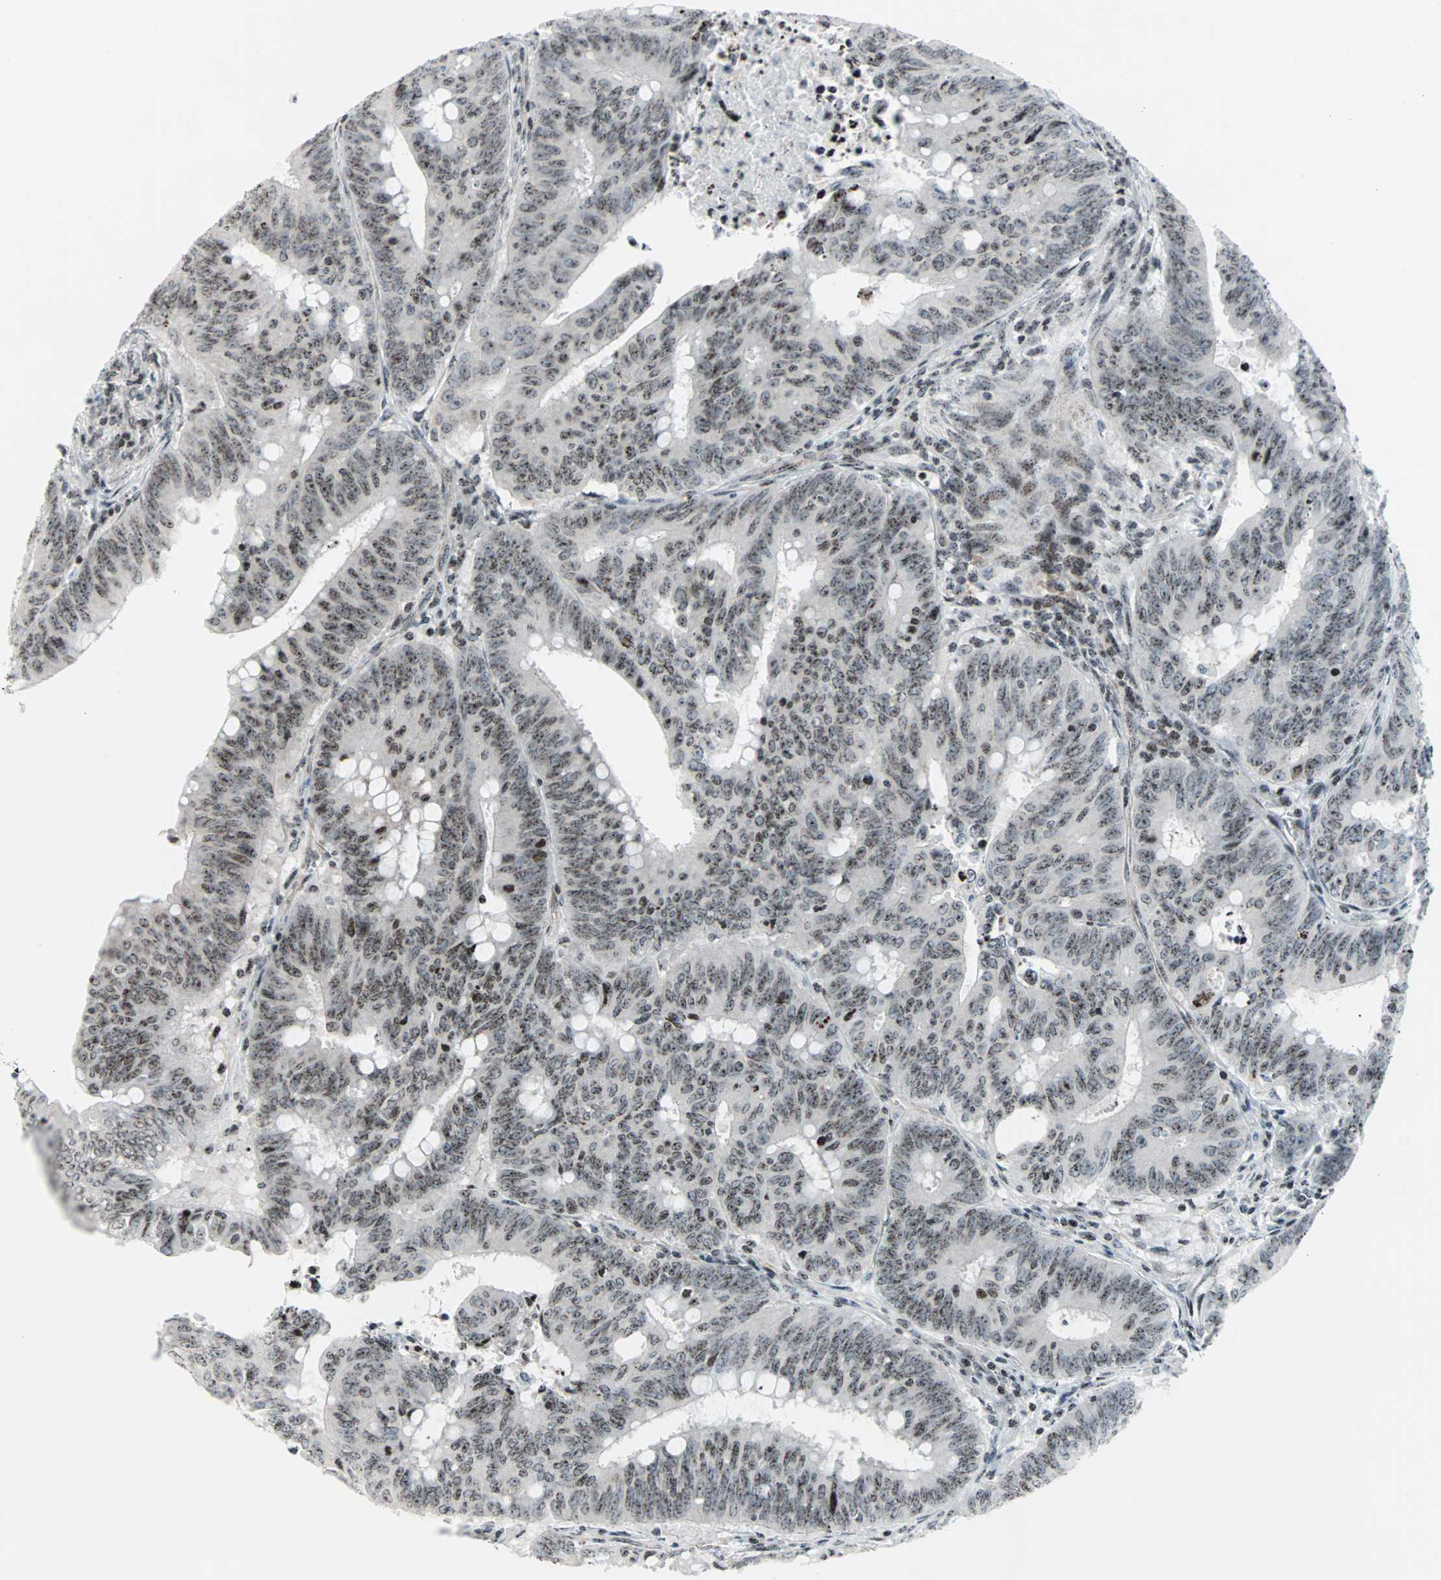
{"staining": {"intensity": "moderate", "quantity": ">75%", "location": "nuclear"}, "tissue": "colorectal cancer", "cell_type": "Tumor cells", "image_type": "cancer", "snomed": [{"axis": "morphology", "description": "Adenocarcinoma, NOS"}, {"axis": "topography", "description": "Colon"}], "caption": "Protein expression analysis of colorectal adenocarcinoma exhibits moderate nuclear positivity in approximately >75% of tumor cells.", "gene": "CENPA", "patient": {"sex": "male", "age": 45}}